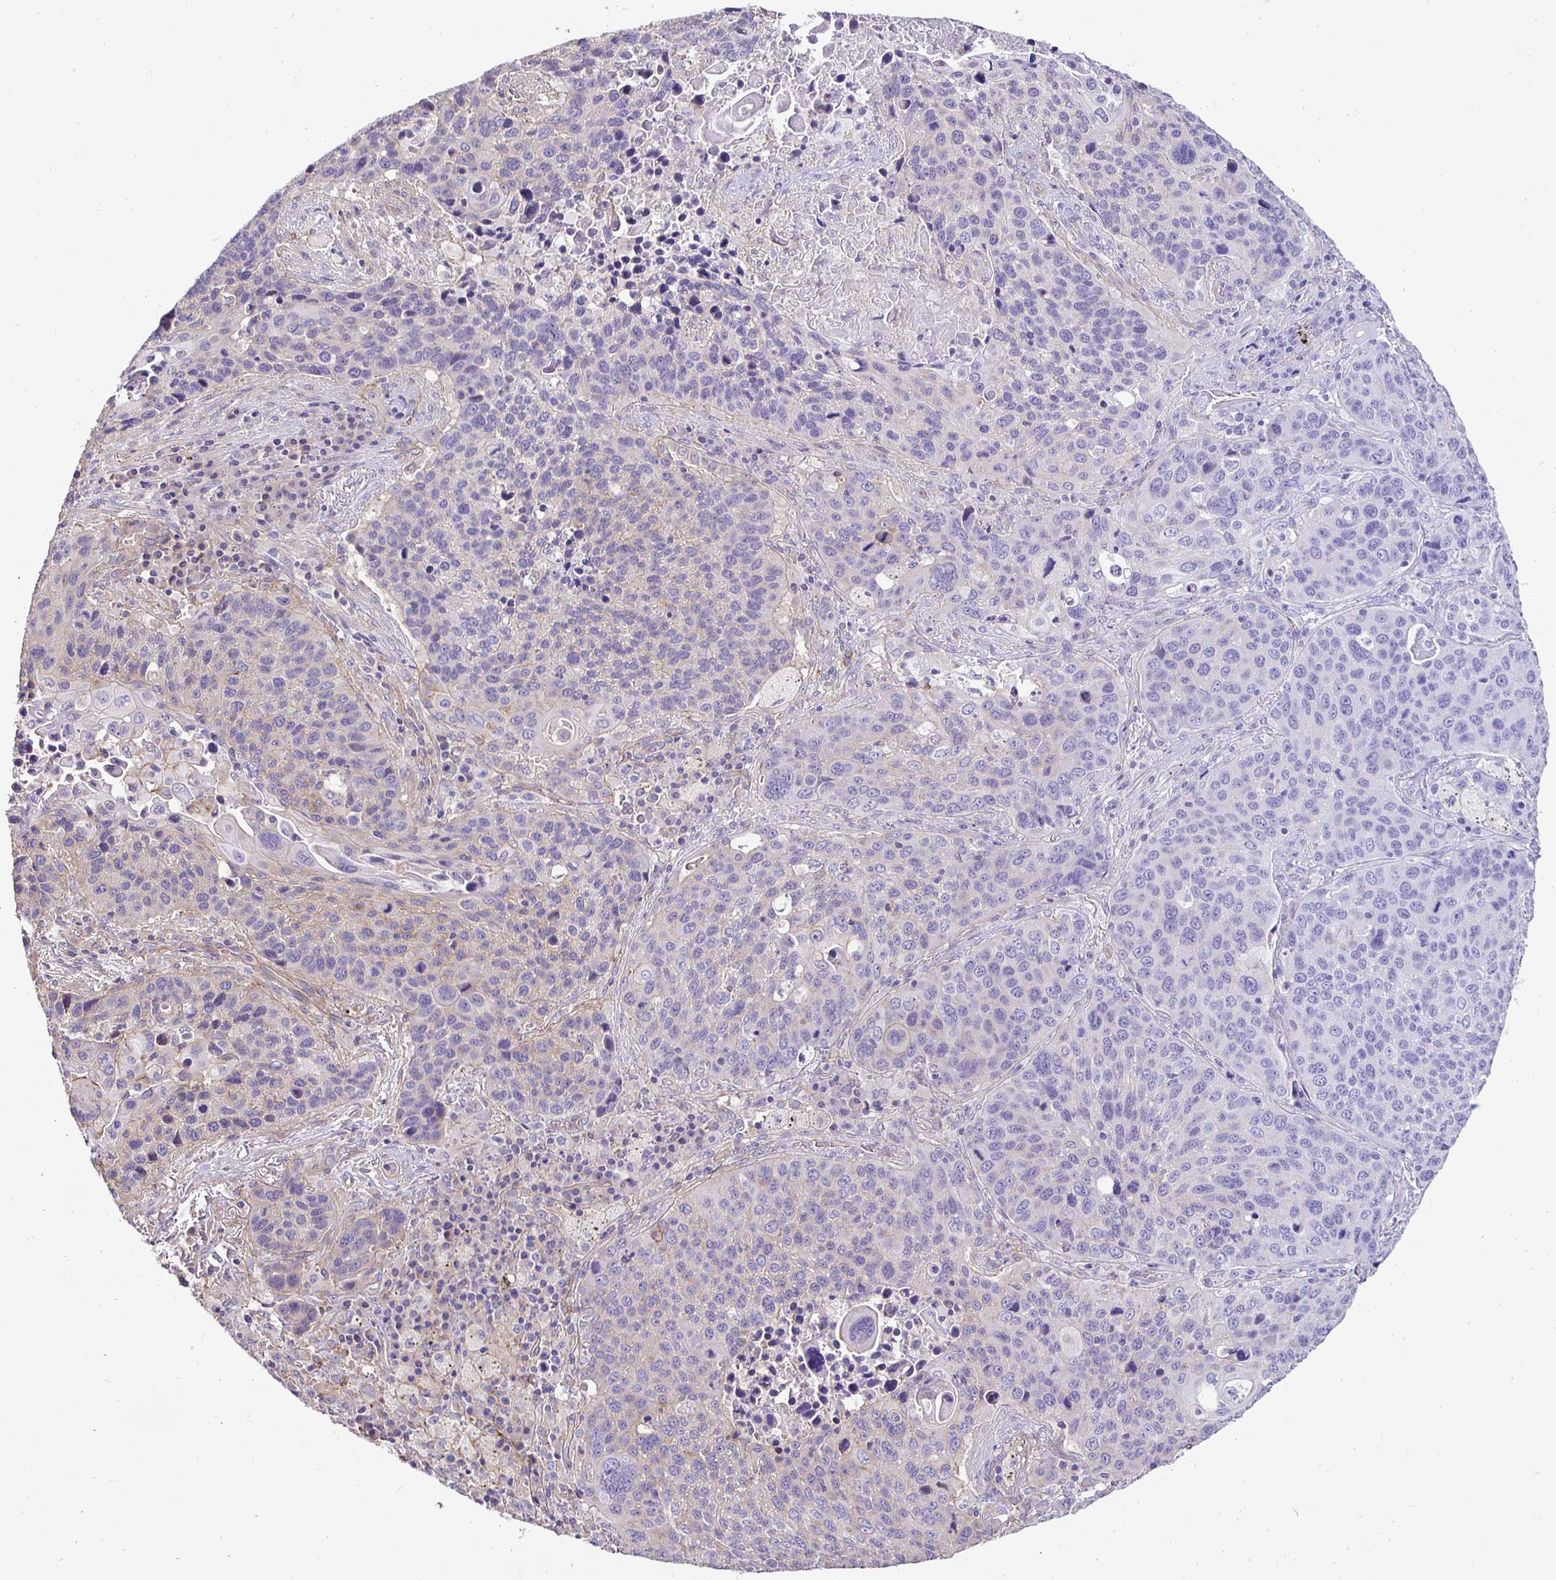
{"staining": {"intensity": "negative", "quantity": "none", "location": "none"}, "tissue": "lung cancer", "cell_type": "Tumor cells", "image_type": "cancer", "snomed": [{"axis": "morphology", "description": "Squamous cell carcinoma, NOS"}, {"axis": "topography", "description": "Lung"}], "caption": "This is an immunohistochemistry histopathology image of lung cancer (squamous cell carcinoma). There is no staining in tumor cells.", "gene": "SLC9A1", "patient": {"sex": "male", "age": 68}}